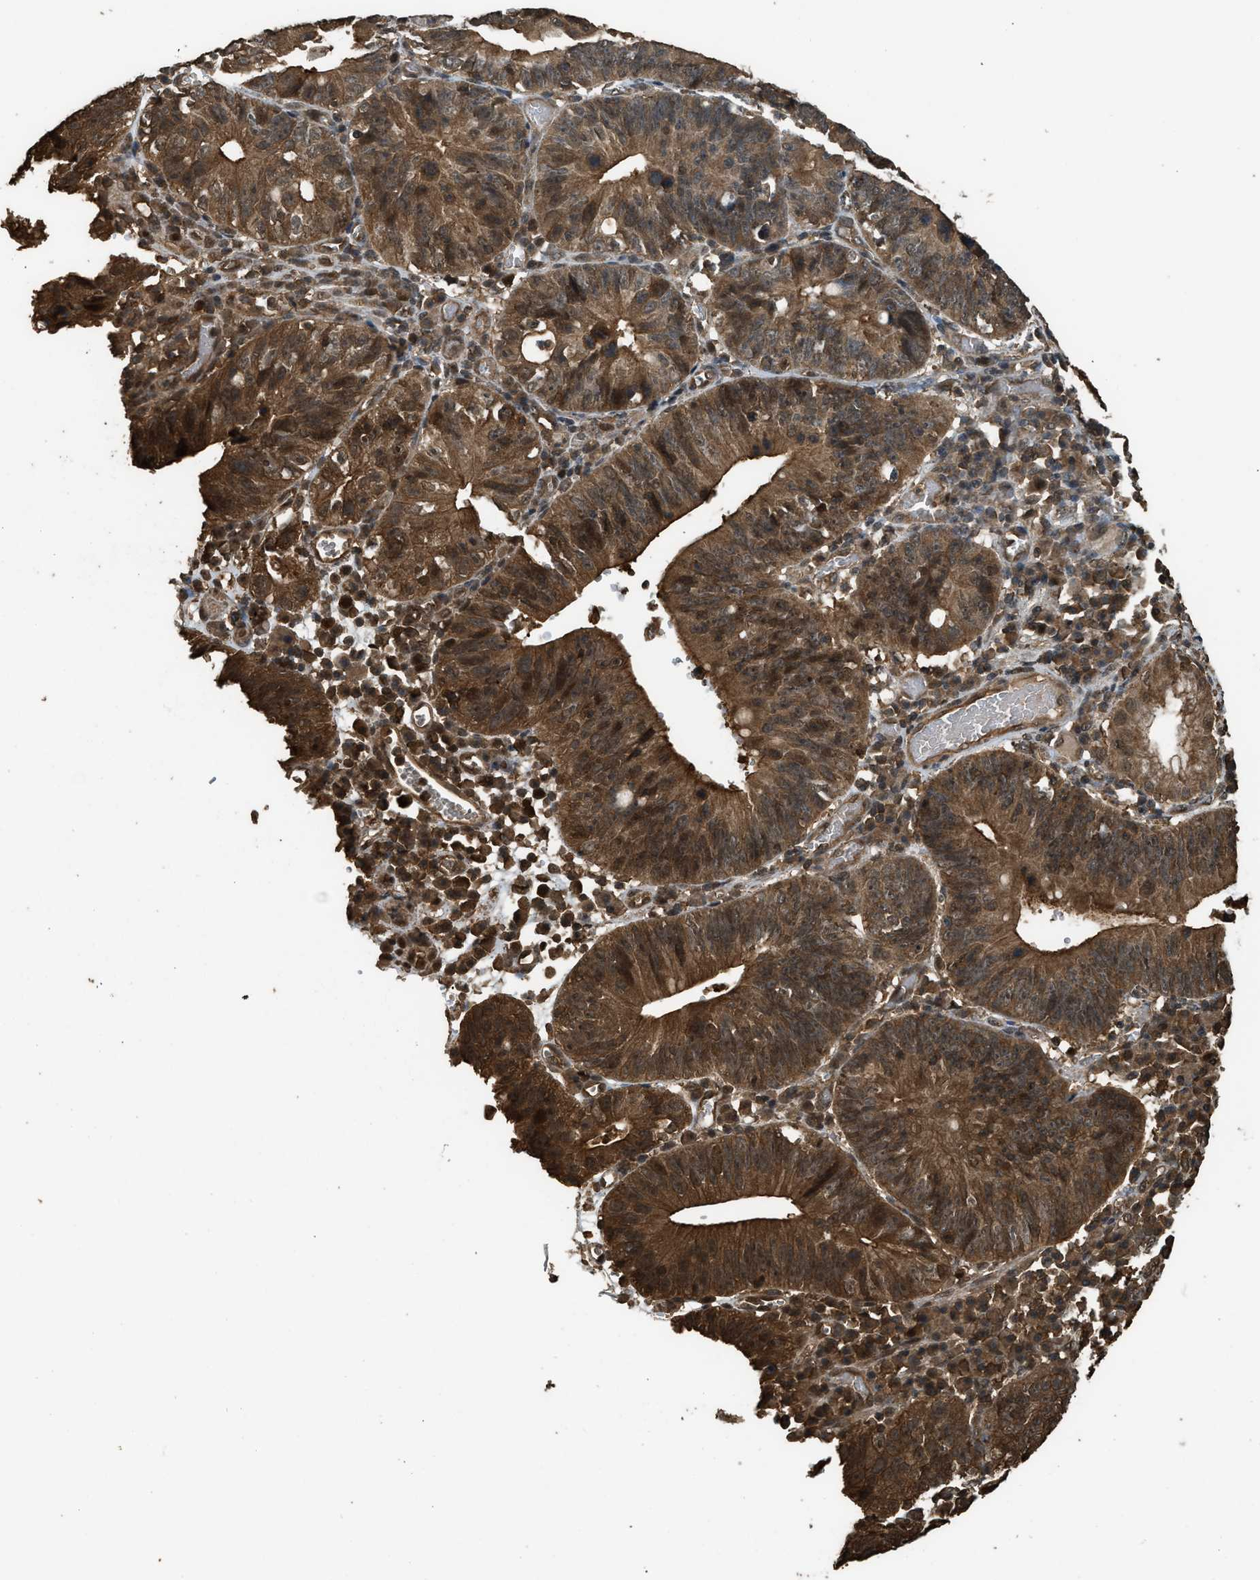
{"staining": {"intensity": "strong", "quantity": ">75%", "location": "cytoplasmic/membranous"}, "tissue": "stomach cancer", "cell_type": "Tumor cells", "image_type": "cancer", "snomed": [{"axis": "morphology", "description": "Adenocarcinoma, NOS"}, {"axis": "topography", "description": "Stomach"}], "caption": "A brown stain labels strong cytoplasmic/membranous staining of a protein in adenocarcinoma (stomach) tumor cells.", "gene": "MYBL2", "patient": {"sex": "male", "age": 59}}